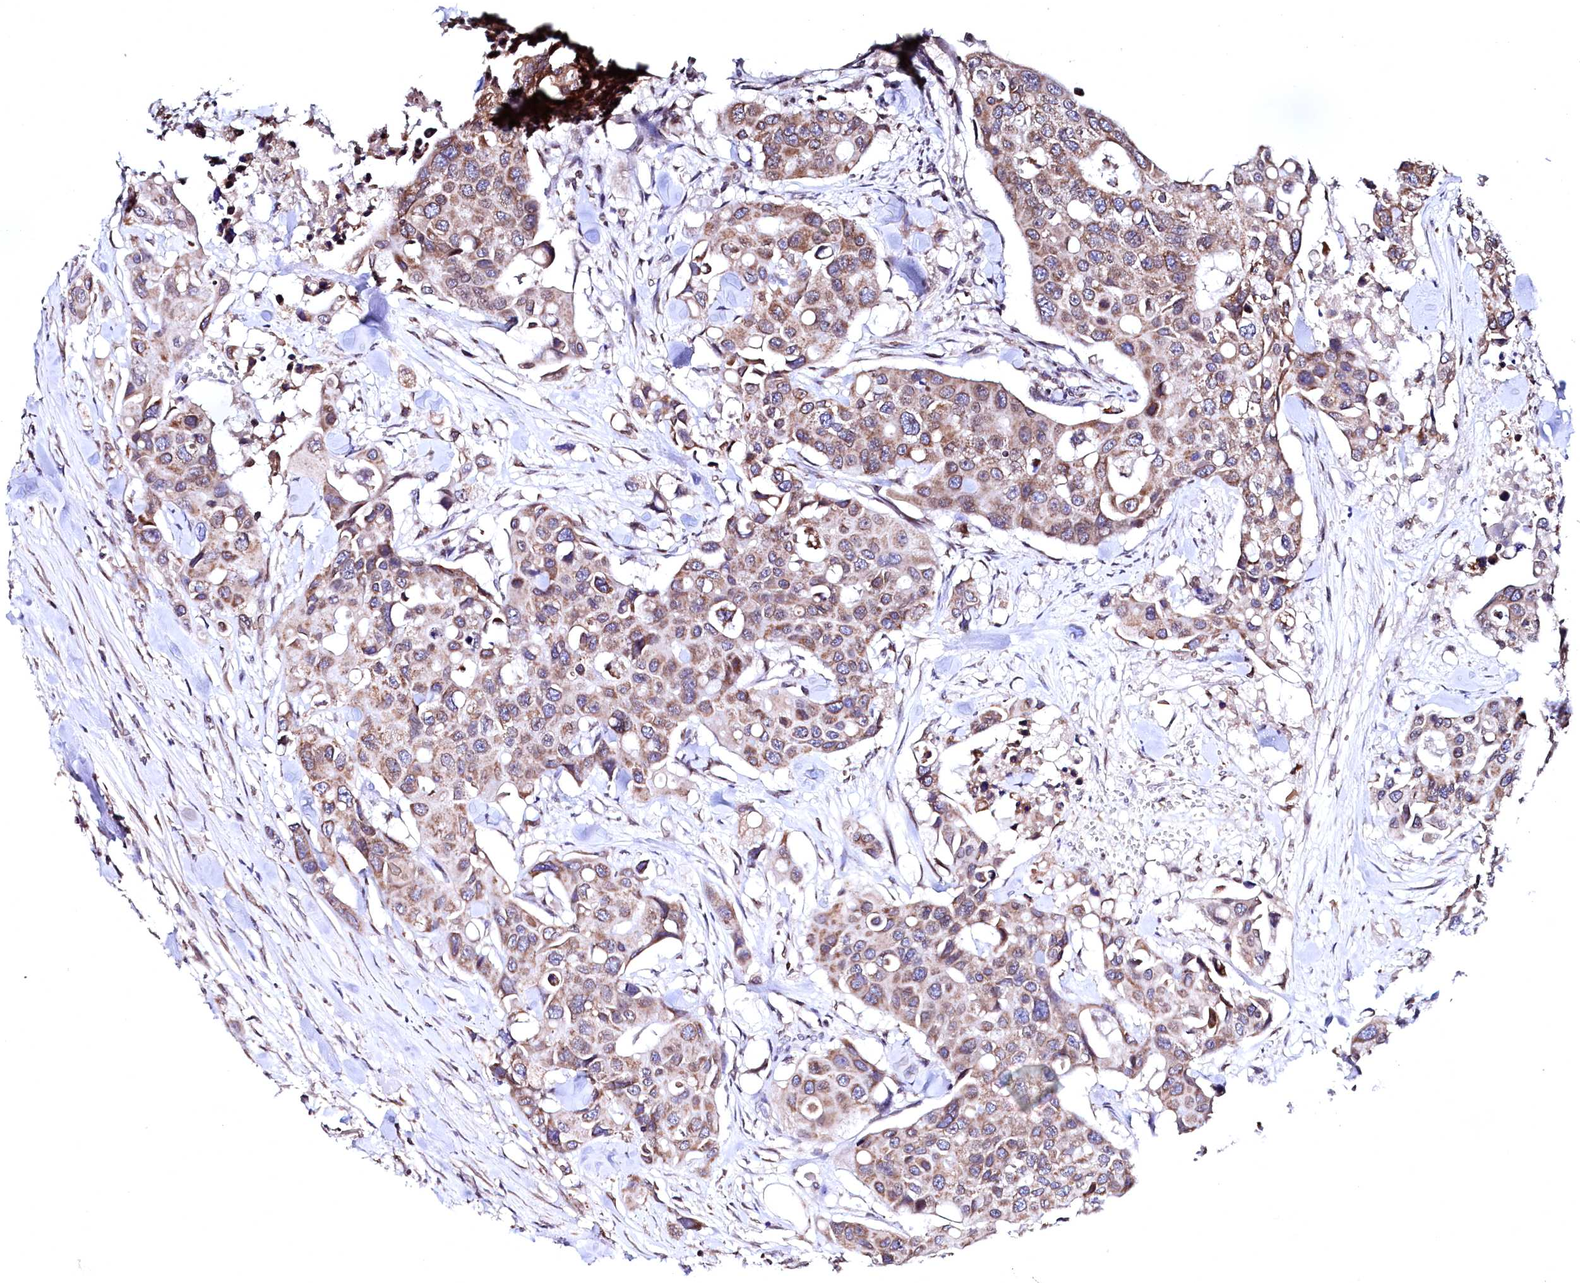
{"staining": {"intensity": "moderate", "quantity": ">75%", "location": "cytoplasmic/membranous"}, "tissue": "colorectal cancer", "cell_type": "Tumor cells", "image_type": "cancer", "snomed": [{"axis": "morphology", "description": "Adenocarcinoma, NOS"}, {"axis": "topography", "description": "Colon"}], "caption": "Protein staining shows moderate cytoplasmic/membranous positivity in about >75% of tumor cells in colorectal cancer.", "gene": "HAND1", "patient": {"sex": "male", "age": 77}}